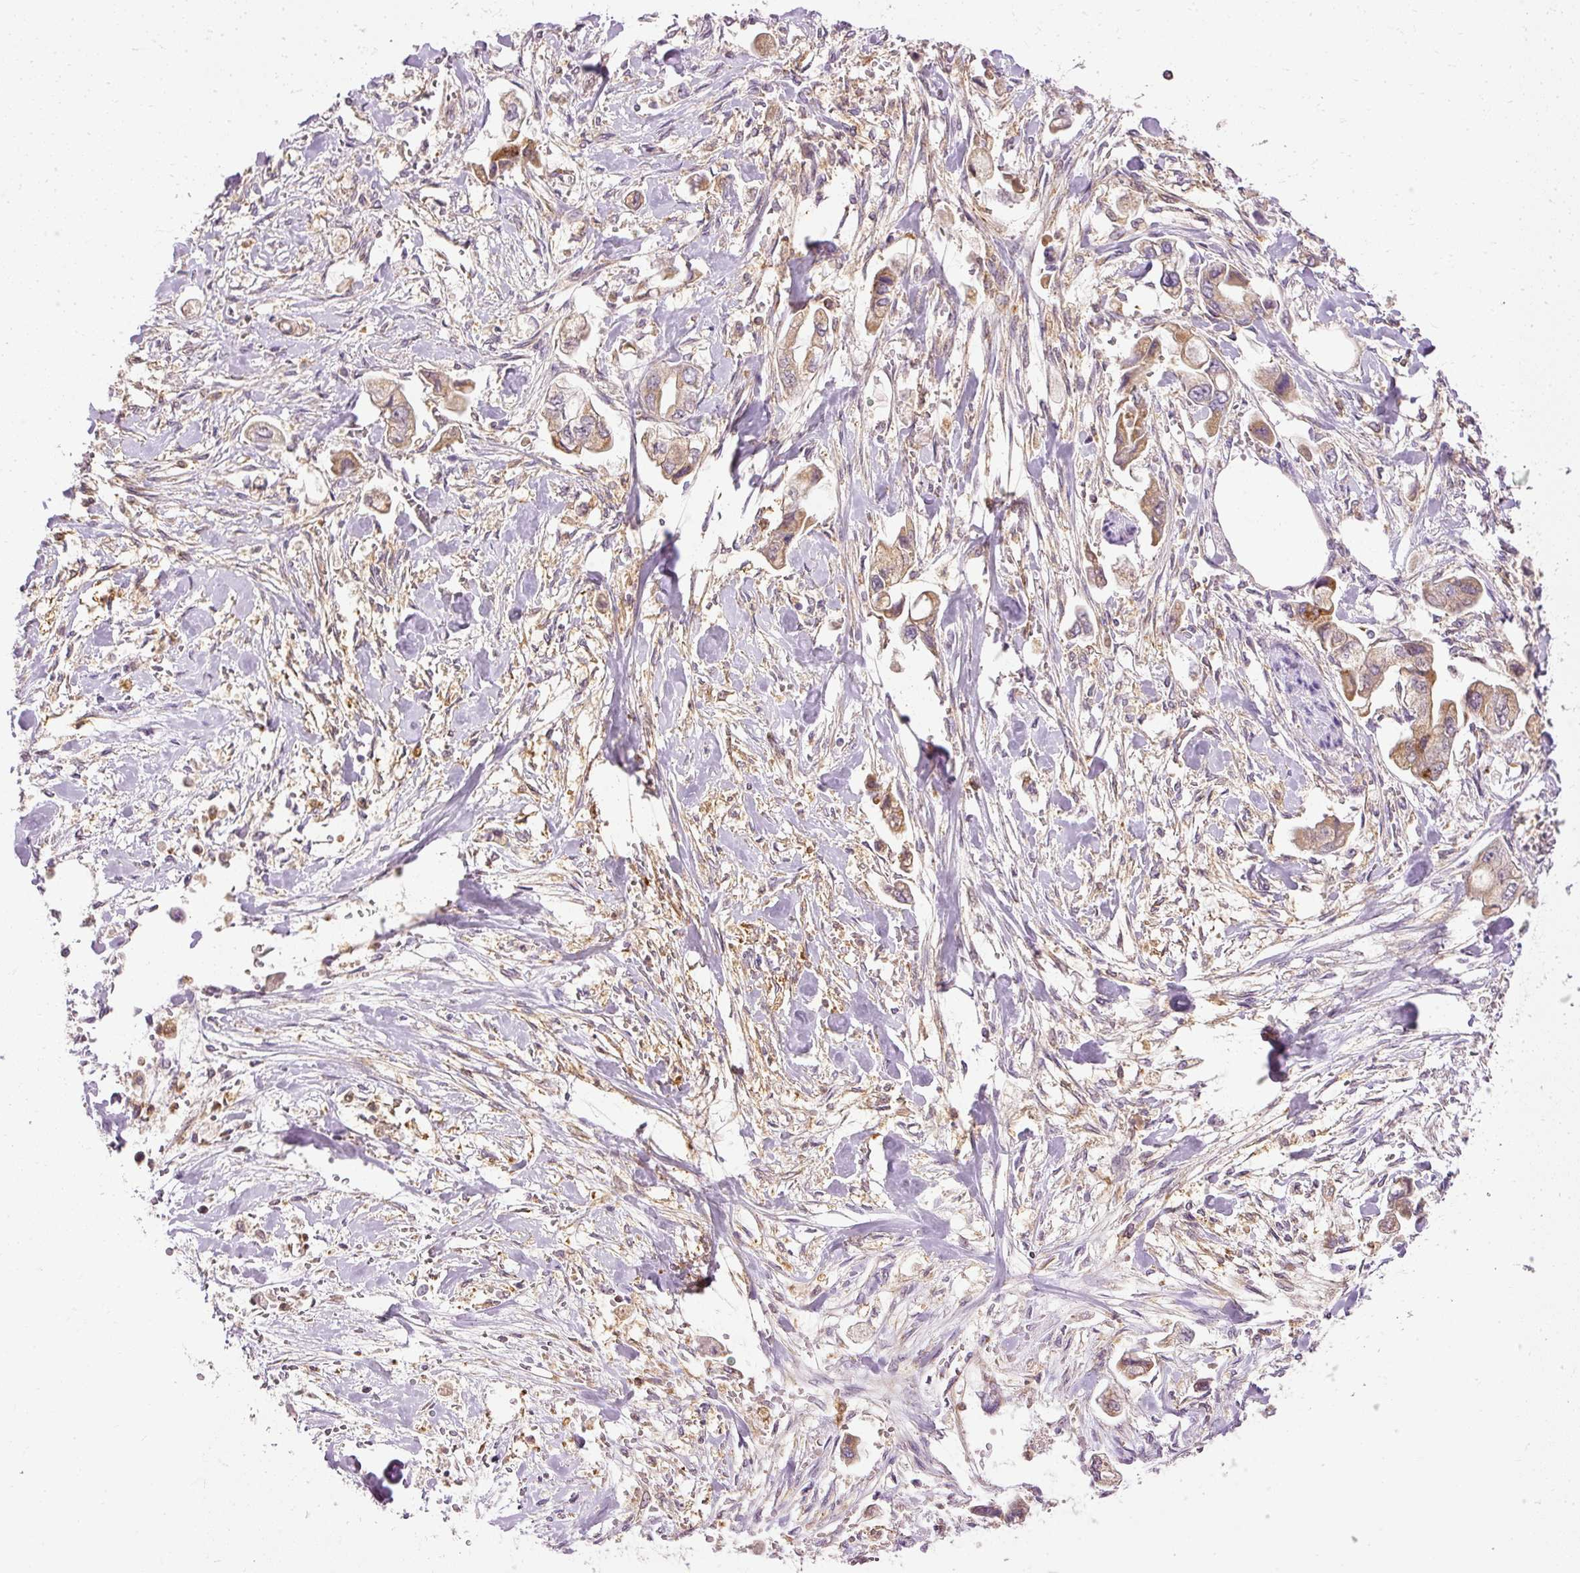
{"staining": {"intensity": "moderate", "quantity": "25%-75%", "location": "cytoplasmic/membranous"}, "tissue": "stomach cancer", "cell_type": "Tumor cells", "image_type": "cancer", "snomed": [{"axis": "morphology", "description": "Adenocarcinoma, NOS"}, {"axis": "topography", "description": "Stomach"}], "caption": "An image showing moderate cytoplasmic/membranous staining in about 25%-75% of tumor cells in stomach cancer (adenocarcinoma), as visualized by brown immunohistochemical staining.", "gene": "ARMH3", "patient": {"sex": "male", "age": 62}}